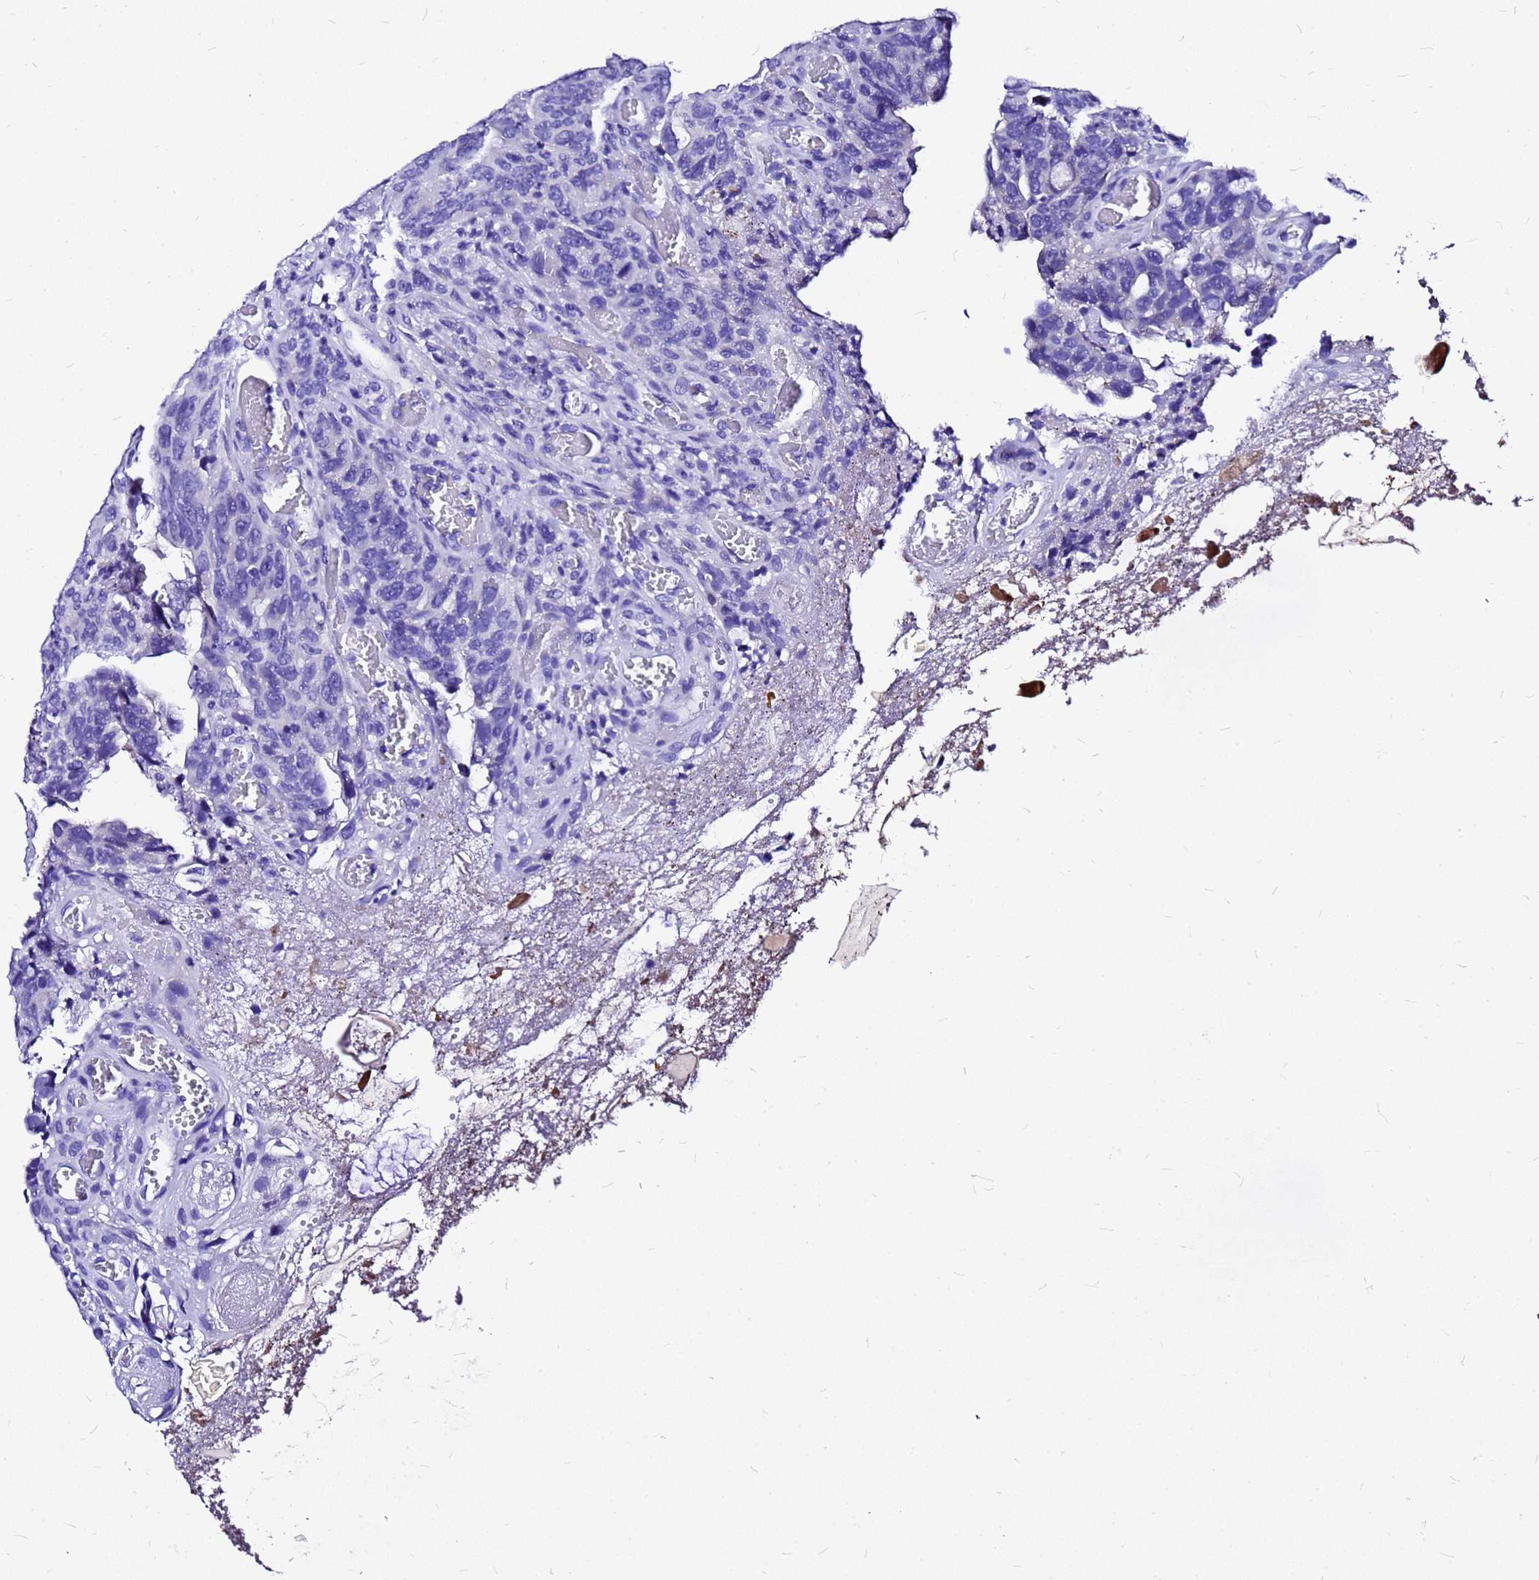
{"staining": {"intensity": "negative", "quantity": "none", "location": "none"}, "tissue": "colorectal cancer", "cell_type": "Tumor cells", "image_type": "cancer", "snomed": [{"axis": "morphology", "description": "Adenocarcinoma, NOS"}, {"axis": "topography", "description": "Colon"}], "caption": "IHC of colorectal adenocarcinoma exhibits no positivity in tumor cells.", "gene": "HERC4", "patient": {"sex": "female", "age": 82}}